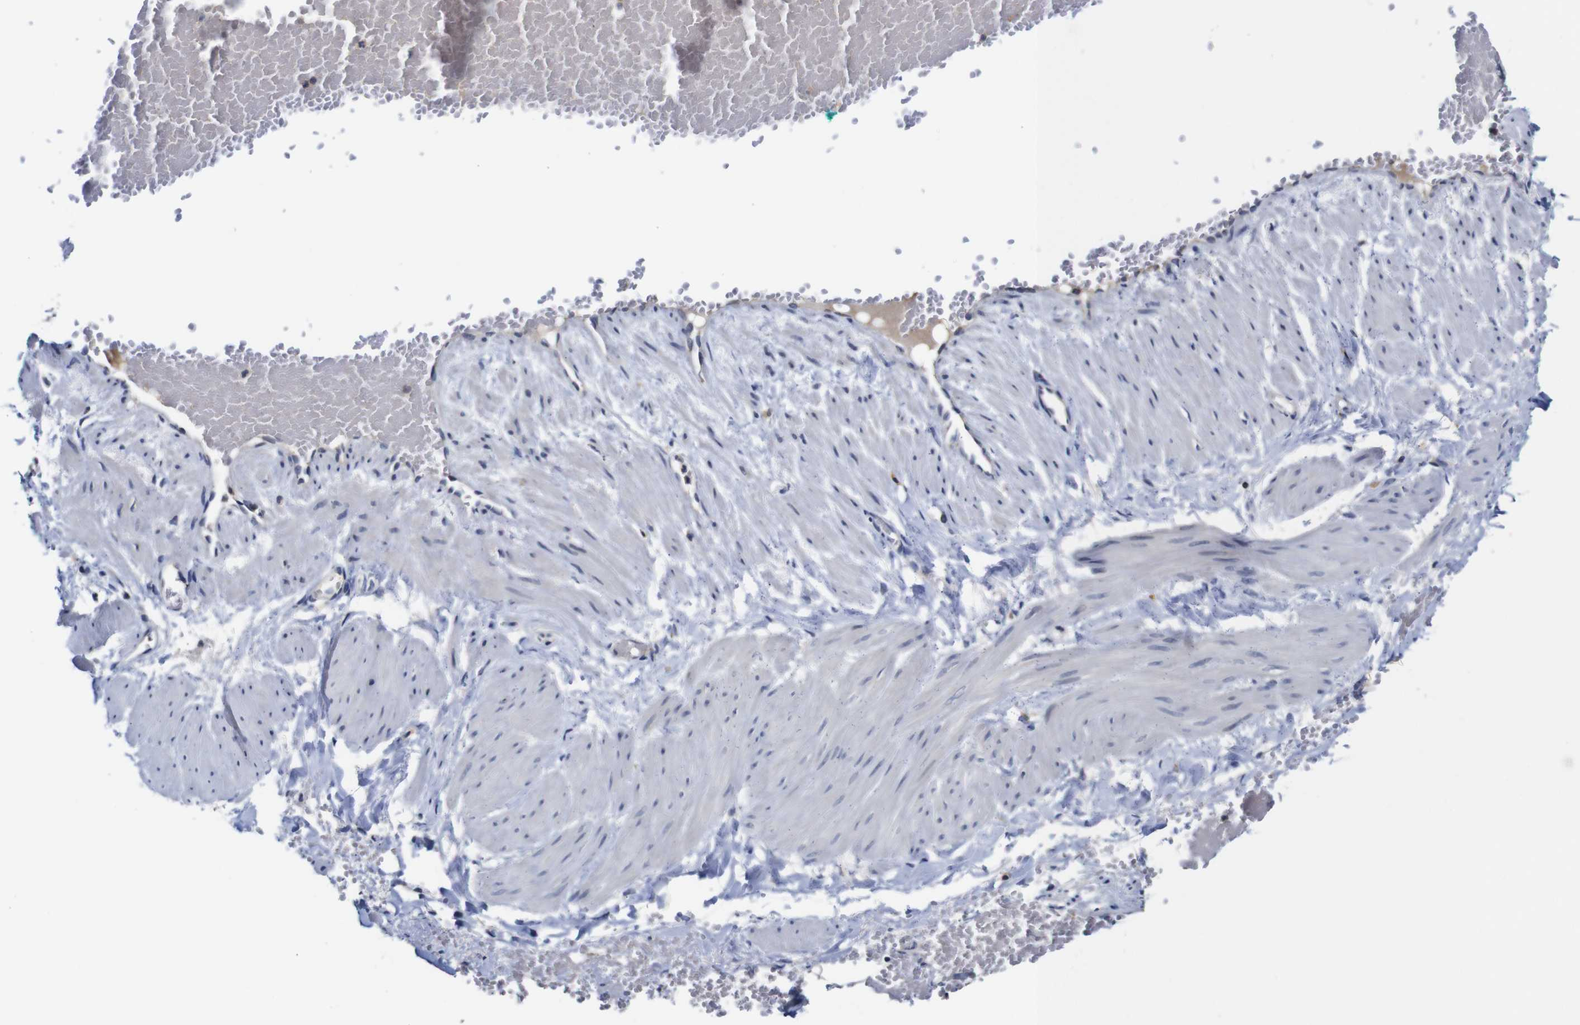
{"staining": {"intensity": "negative", "quantity": "none", "location": "none"}, "tissue": "adipose tissue", "cell_type": "Adipocytes", "image_type": "normal", "snomed": [{"axis": "morphology", "description": "Normal tissue, NOS"}, {"axis": "topography", "description": "Soft tissue"}, {"axis": "topography", "description": "Vascular tissue"}], "caption": "IHC of unremarkable adipose tissue demonstrates no staining in adipocytes. Nuclei are stained in blue.", "gene": "FURIN", "patient": {"sex": "female", "age": 35}}